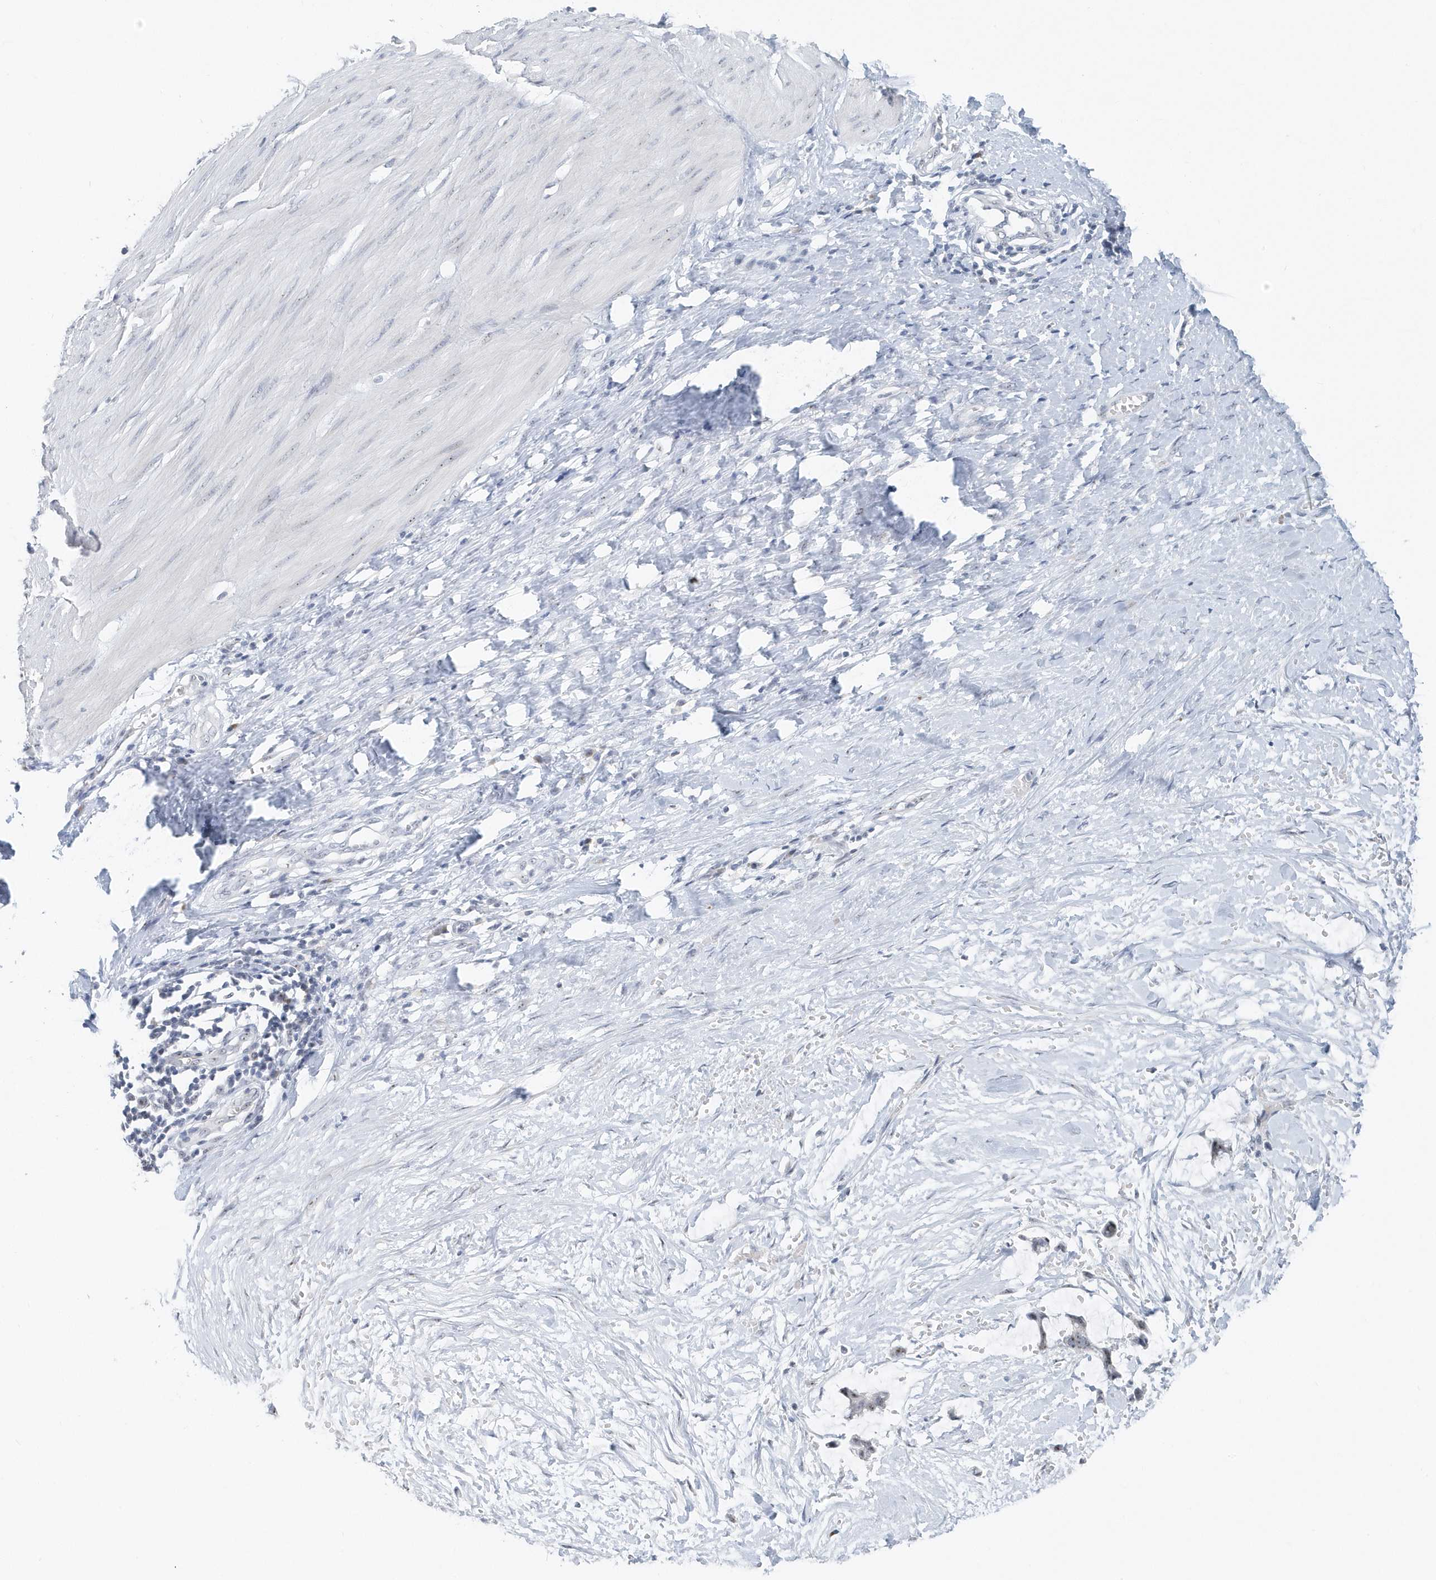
{"staining": {"intensity": "negative", "quantity": "none", "location": "none"}, "tissue": "smooth muscle", "cell_type": "Smooth muscle cells", "image_type": "normal", "snomed": [{"axis": "morphology", "description": "Normal tissue, NOS"}, {"axis": "morphology", "description": "Adenocarcinoma, NOS"}, {"axis": "topography", "description": "Colon"}, {"axis": "topography", "description": "Peripheral nerve tissue"}], "caption": "IHC image of unremarkable smooth muscle: smooth muscle stained with DAB (3,3'-diaminobenzidine) reveals no significant protein positivity in smooth muscle cells.", "gene": "RPF2", "patient": {"sex": "male", "age": 14}}